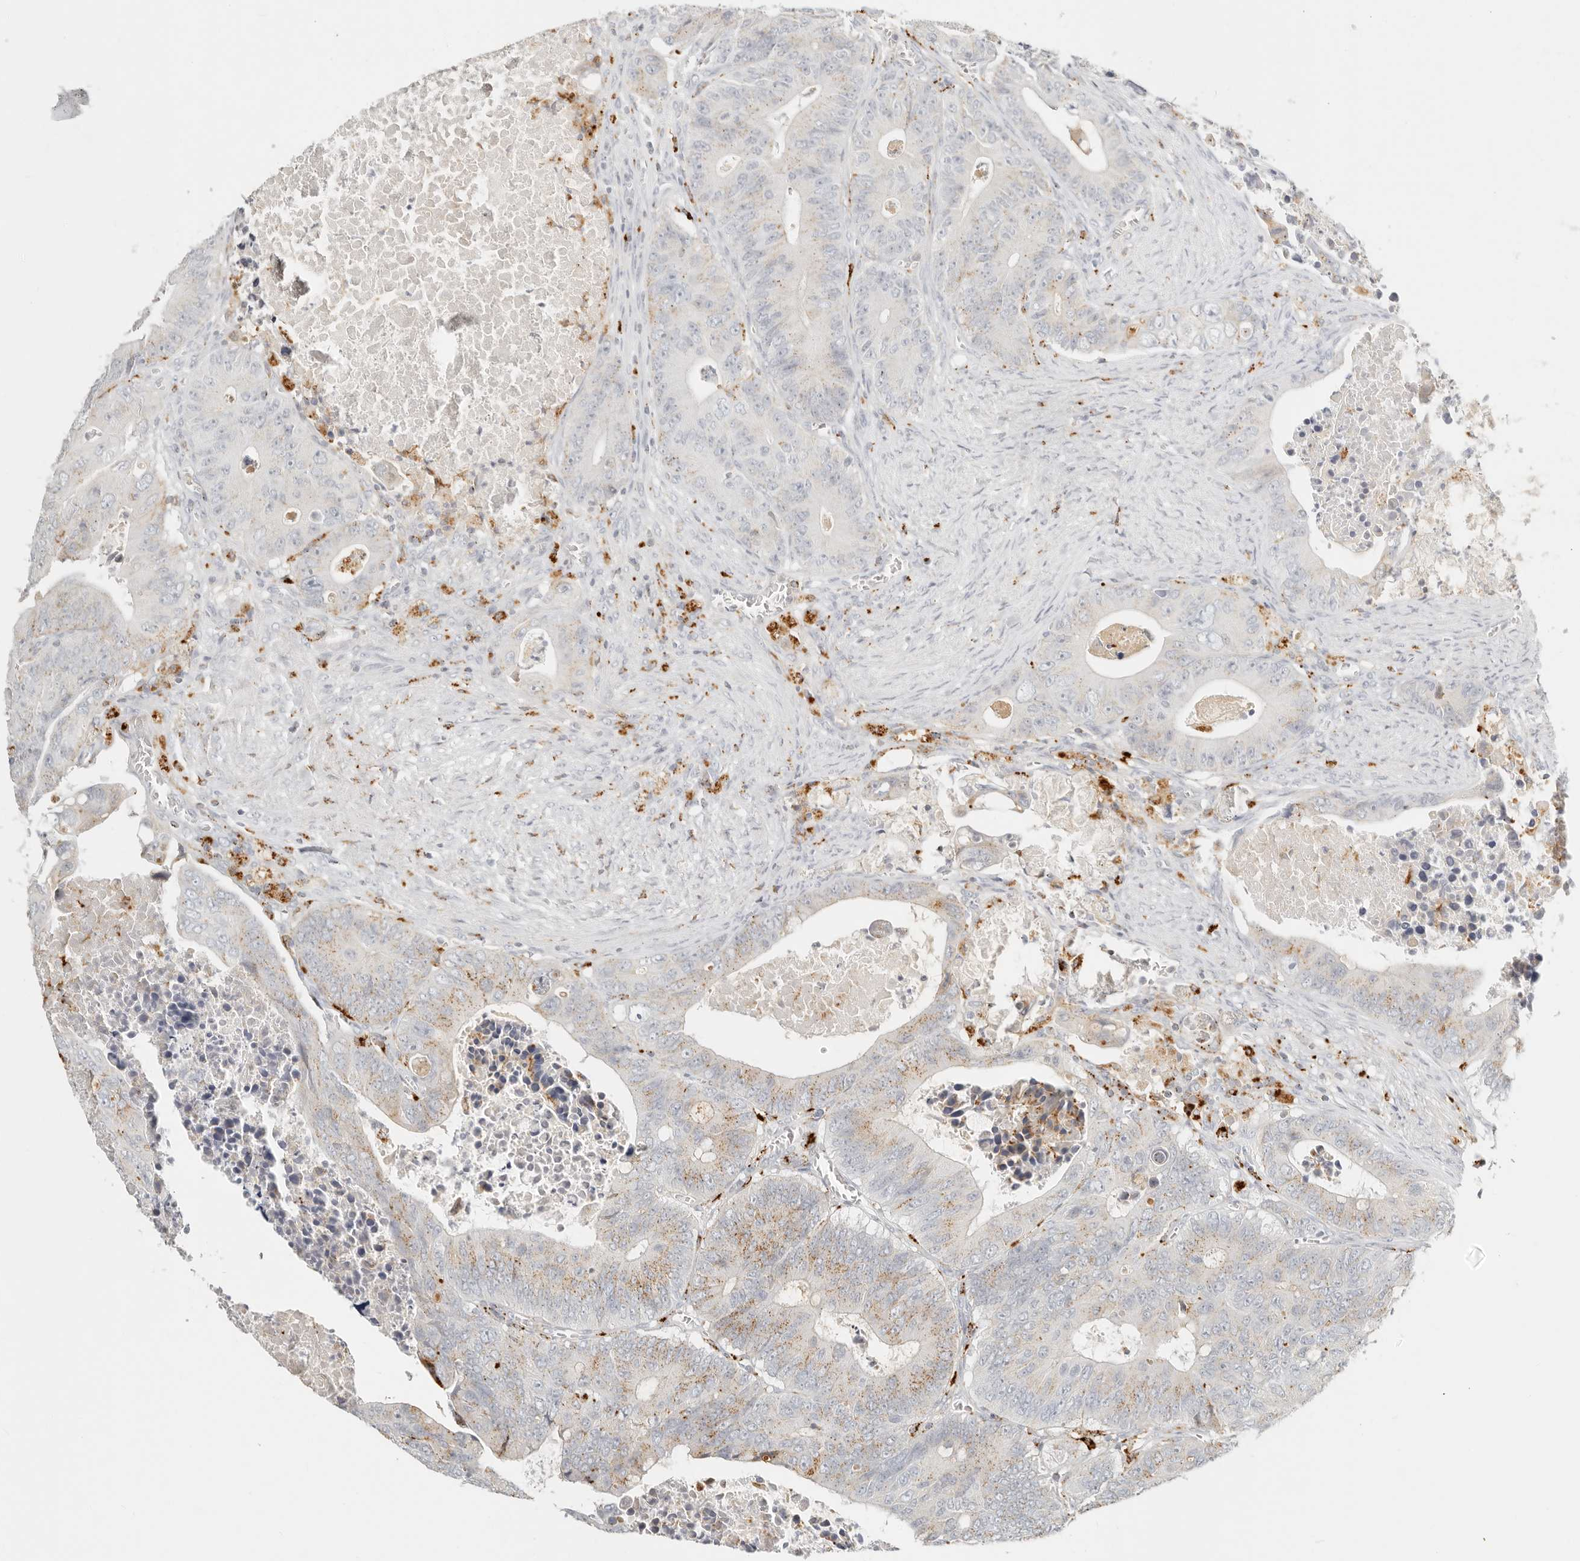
{"staining": {"intensity": "moderate", "quantity": "<25%", "location": "cytoplasmic/membranous"}, "tissue": "colorectal cancer", "cell_type": "Tumor cells", "image_type": "cancer", "snomed": [{"axis": "morphology", "description": "Adenocarcinoma, NOS"}, {"axis": "topography", "description": "Colon"}], "caption": "The immunohistochemical stain highlights moderate cytoplasmic/membranous staining in tumor cells of colorectal cancer (adenocarcinoma) tissue.", "gene": "RNASET2", "patient": {"sex": "male", "age": 87}}